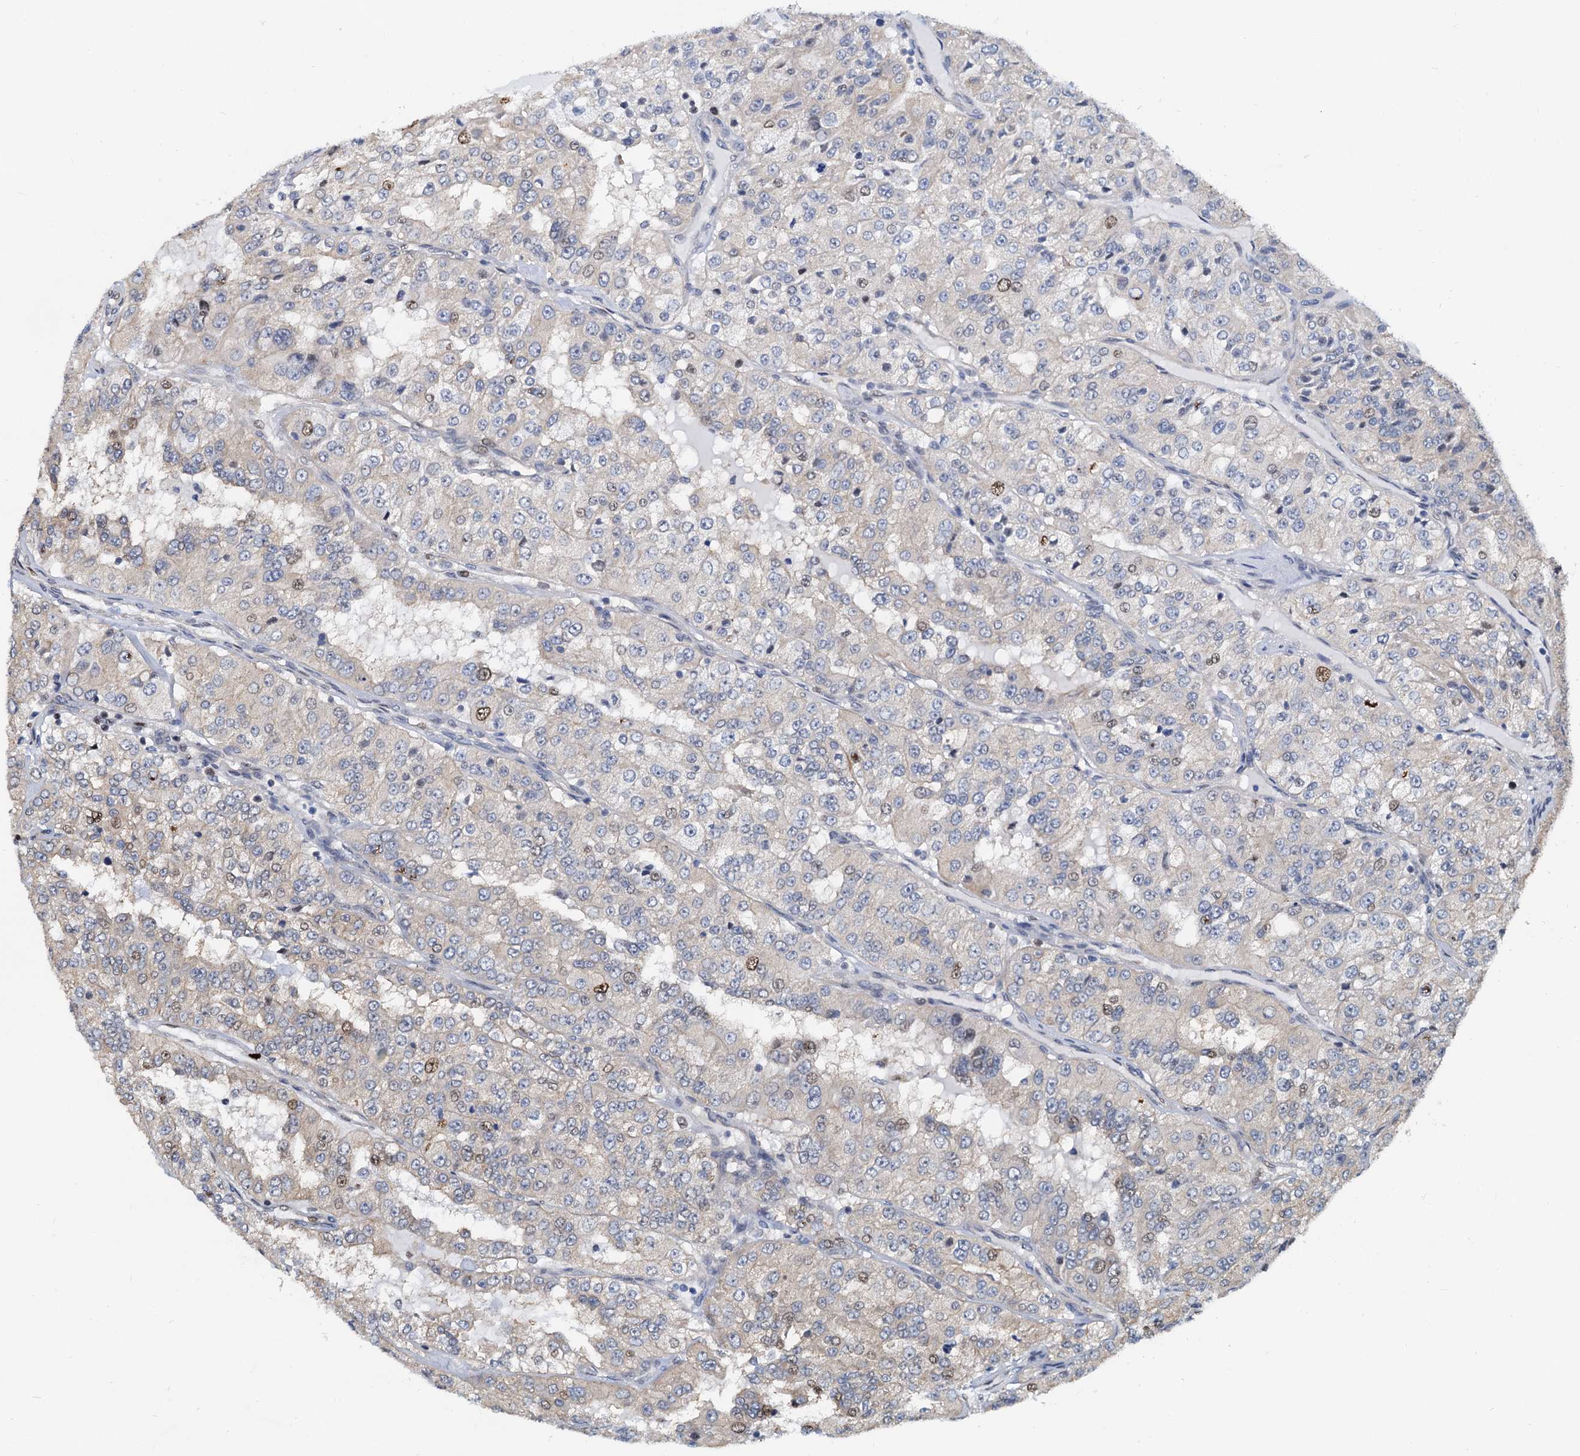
{"staining": {"intensity": "moderate", "quantity": "<25%", "location": "nuclear"}, "tissue": "renal cancer", "cell_type": "Tumor cells", "image_type": "cancer", "snomed": [{"axis": "morphology", "description": "Adenocarcinoma, NOS"}, {"axis": "topography", "description": "Kidney"}], "caption": "Immunohistochemistry (IHC) photomicrograph of neoplastic tissue: renal adenocarcinoma stained using immunohistochemistry shows low levels of moderate protein expression localized specifically in the nuclear of tumor cells, appearing as a nuclear brown color.", "gene": "PTGES3", "patient": {"sex": "female", "age": 63}}